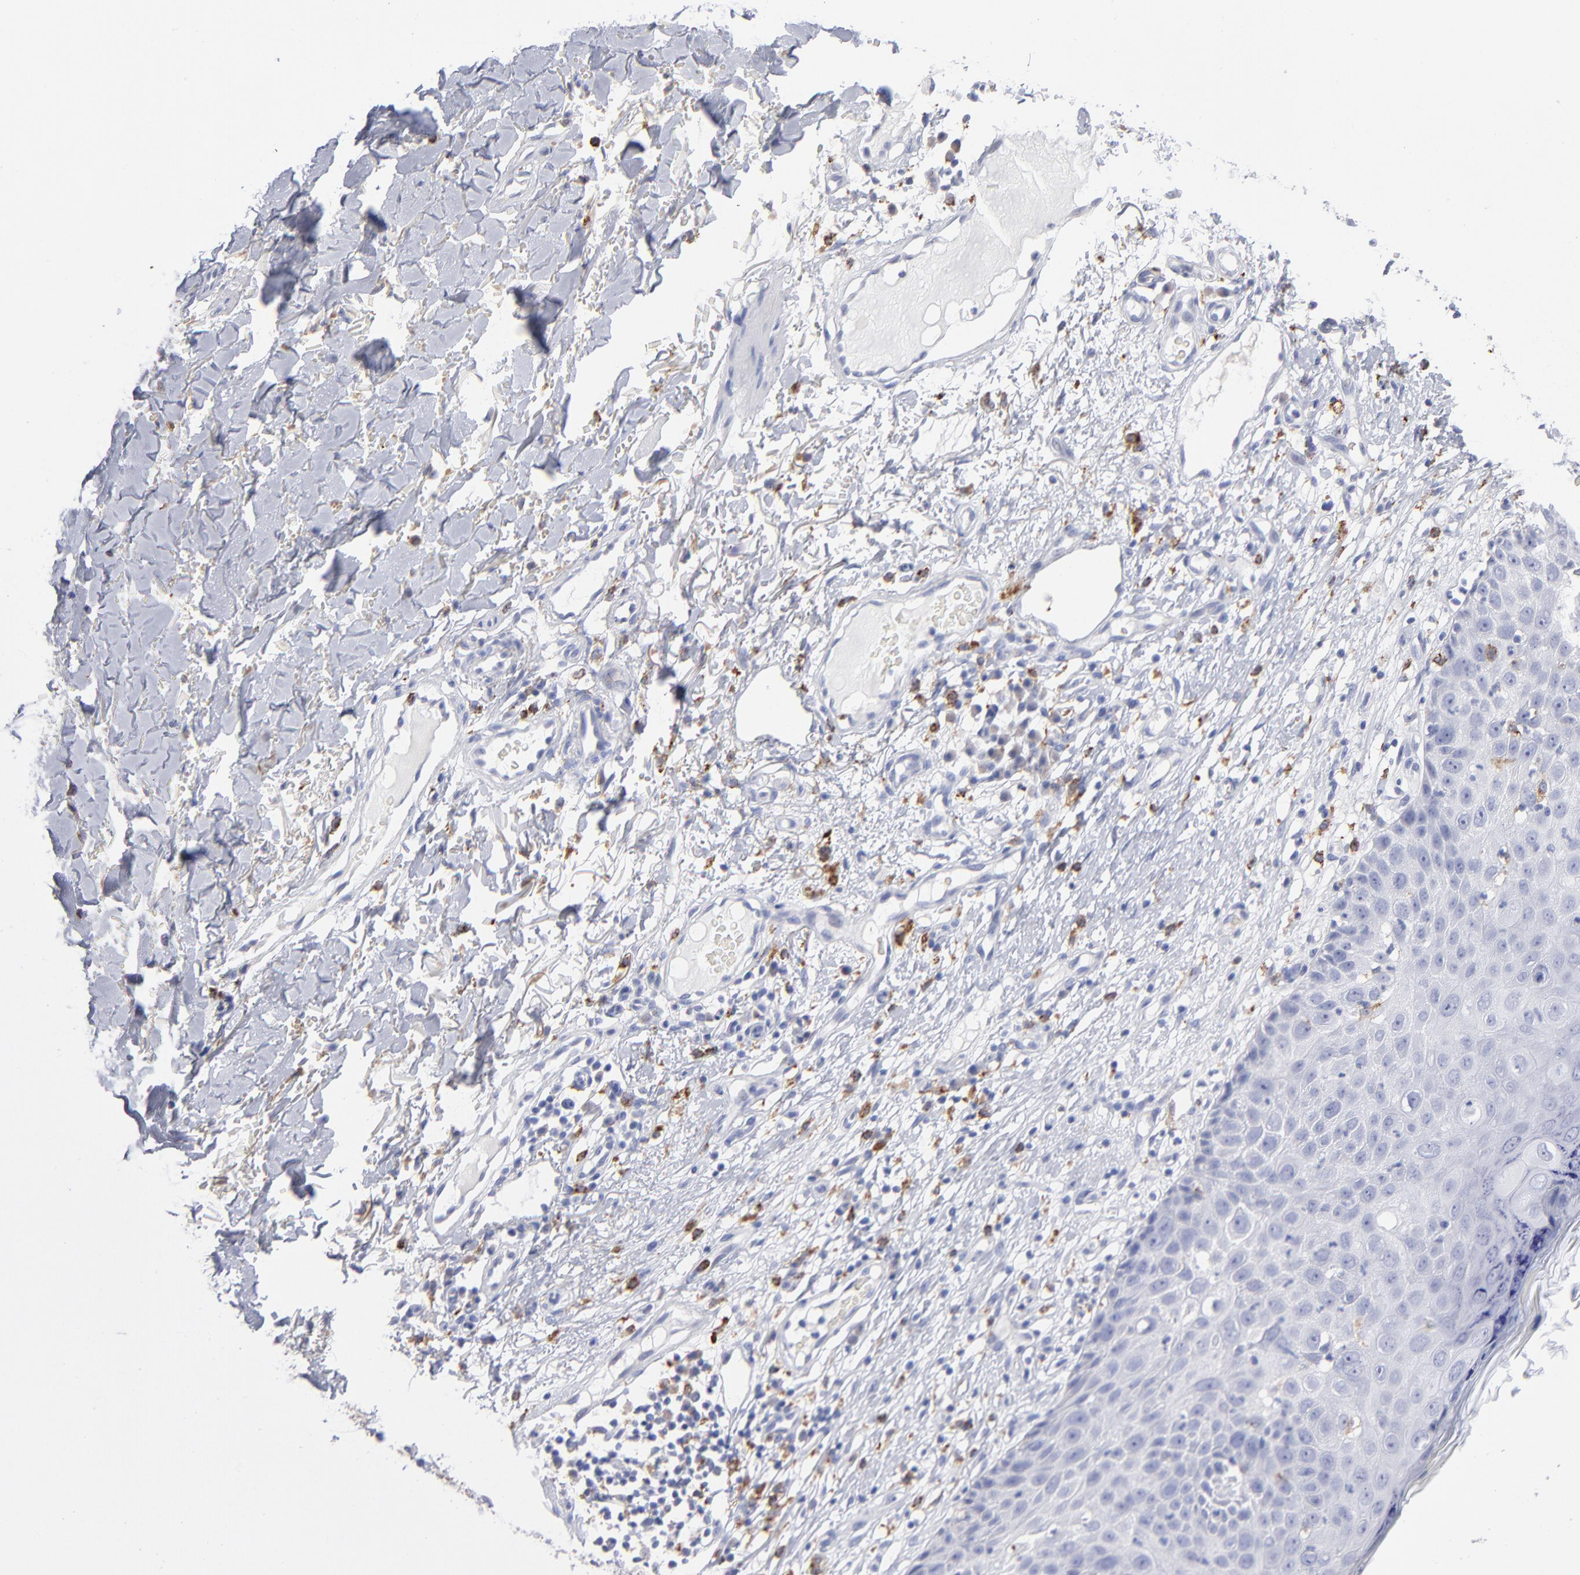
{"staining": {"intensity": "negative", "quantity": "none", "location": "none"}, "tissue": "skin cancer", "cell_type": "Tumor cells", "image_type": "cancer", "snomed": [{"axis": "morphology", "description": "Squamous cell carcinoma, NOS"}, {"axis": "topography", "description": "Skin"}], "caption": "The immunohistochemistry histopathology image has no significant positivity in tumor cells of squamous cell carcinoma (skin) tissue.", "gene": "CD180", "patient": {"sex": "male", "age": 87}}